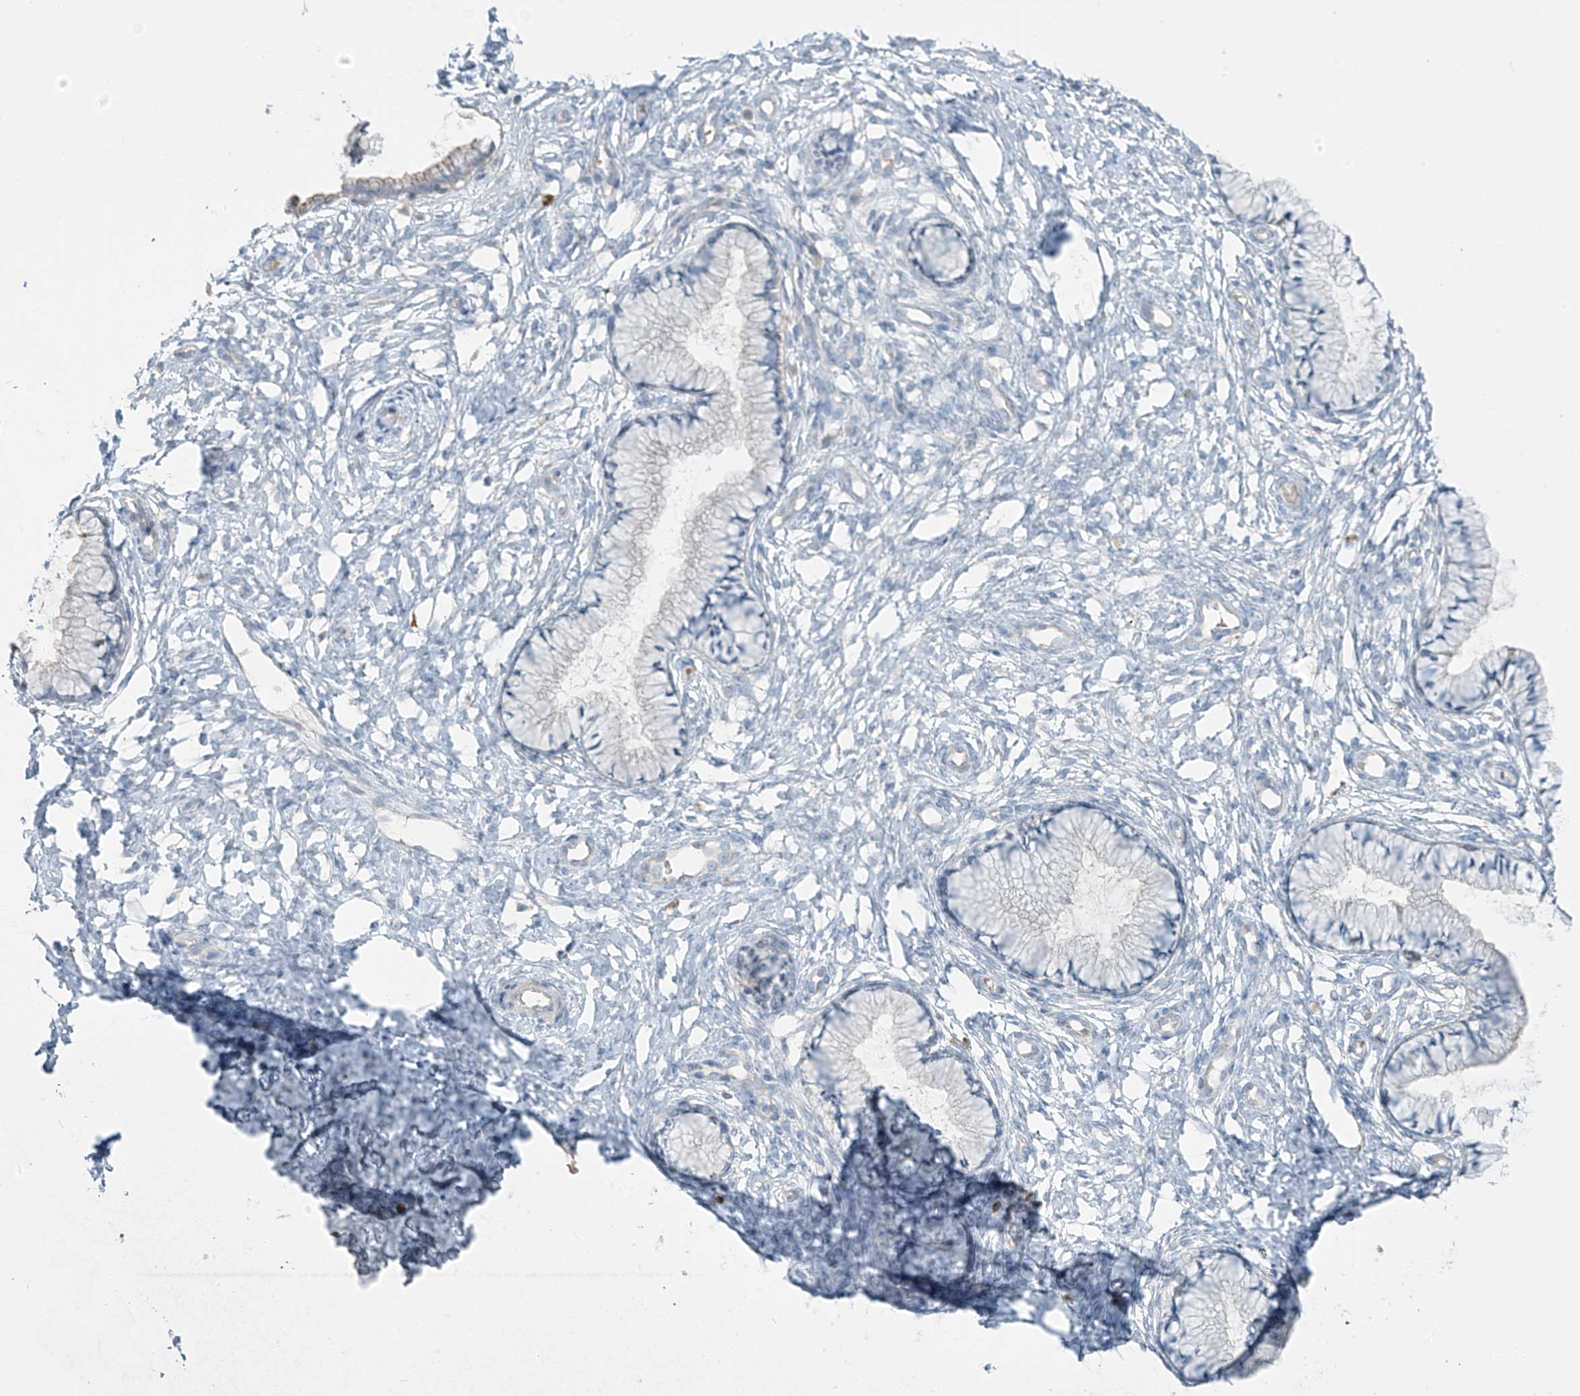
{"staining": {"intensity": "weak", "quantity": "<25%", "location": "cytoplasmic/membranous"}, "tissue": "cervix", "cell_type": "Glandular cells", "image_type": "normal", "snomed": [{"axis": "morphology", "description": "Normal tissue, NOS"}, {"axis": "topography", "description": "Cervix"}], "caption": "Protein analysis of normal cervix displays no significant positivity in glandular cells.", "gene": "FAM131C", "patient": {"sex": "female", "age": 36}}